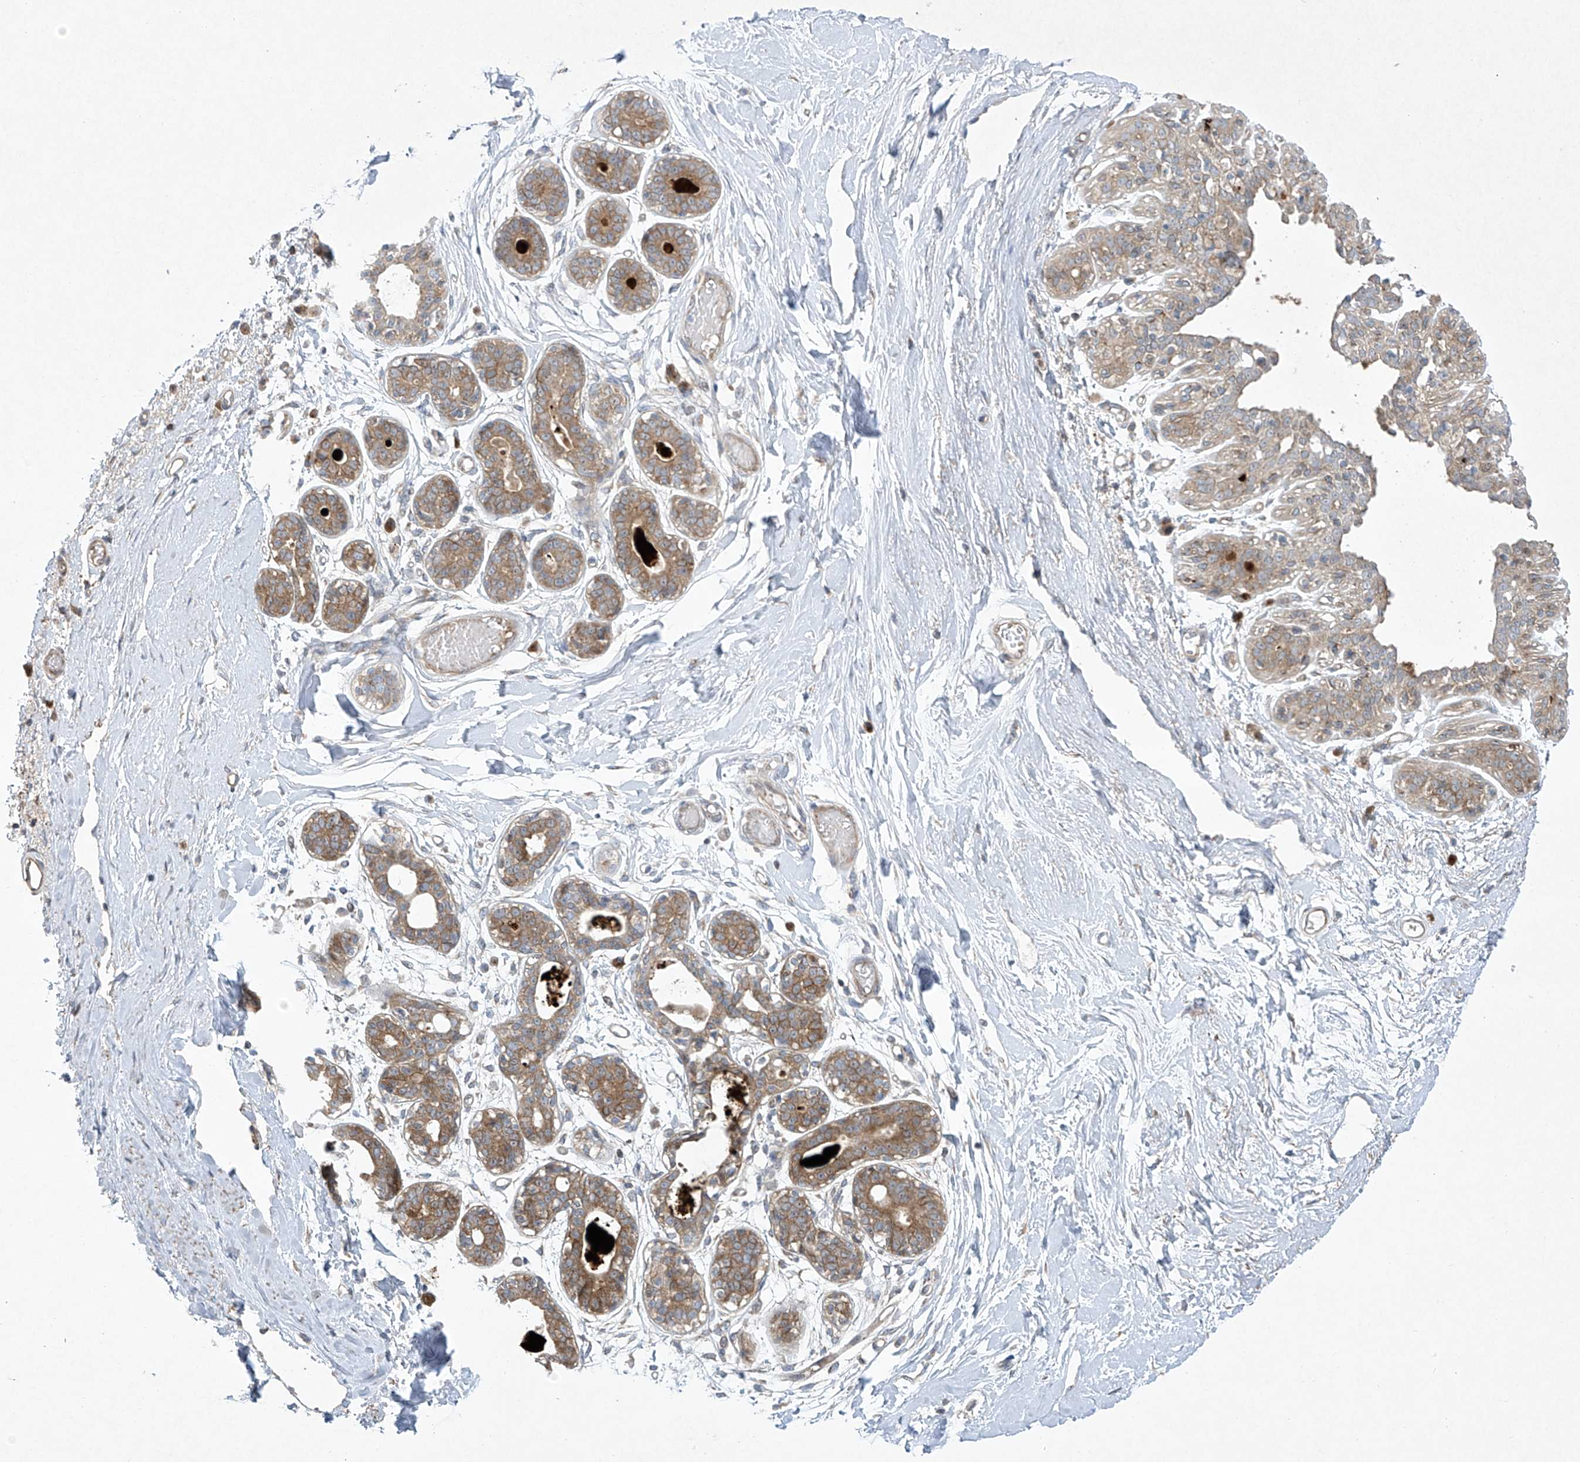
{"staining": {"intensity": "negative", "quantity": "none", "location": "none"}, "tissue": "breast", "cell_type": "Adipocytes", "image_type": "normal", "snomed": [{"axis": "morphology", "description": "Normal tissue, NOS"}, {"axis": "topography", "description": "Breast"}], "caption": "An immunohistochemistry (IHC) histopathology image of unremarkable breast is shown. There is no staining in adipocytes of breast.", "gene": "TJAP1", "patient": {"sex": "female", "age": 45}}